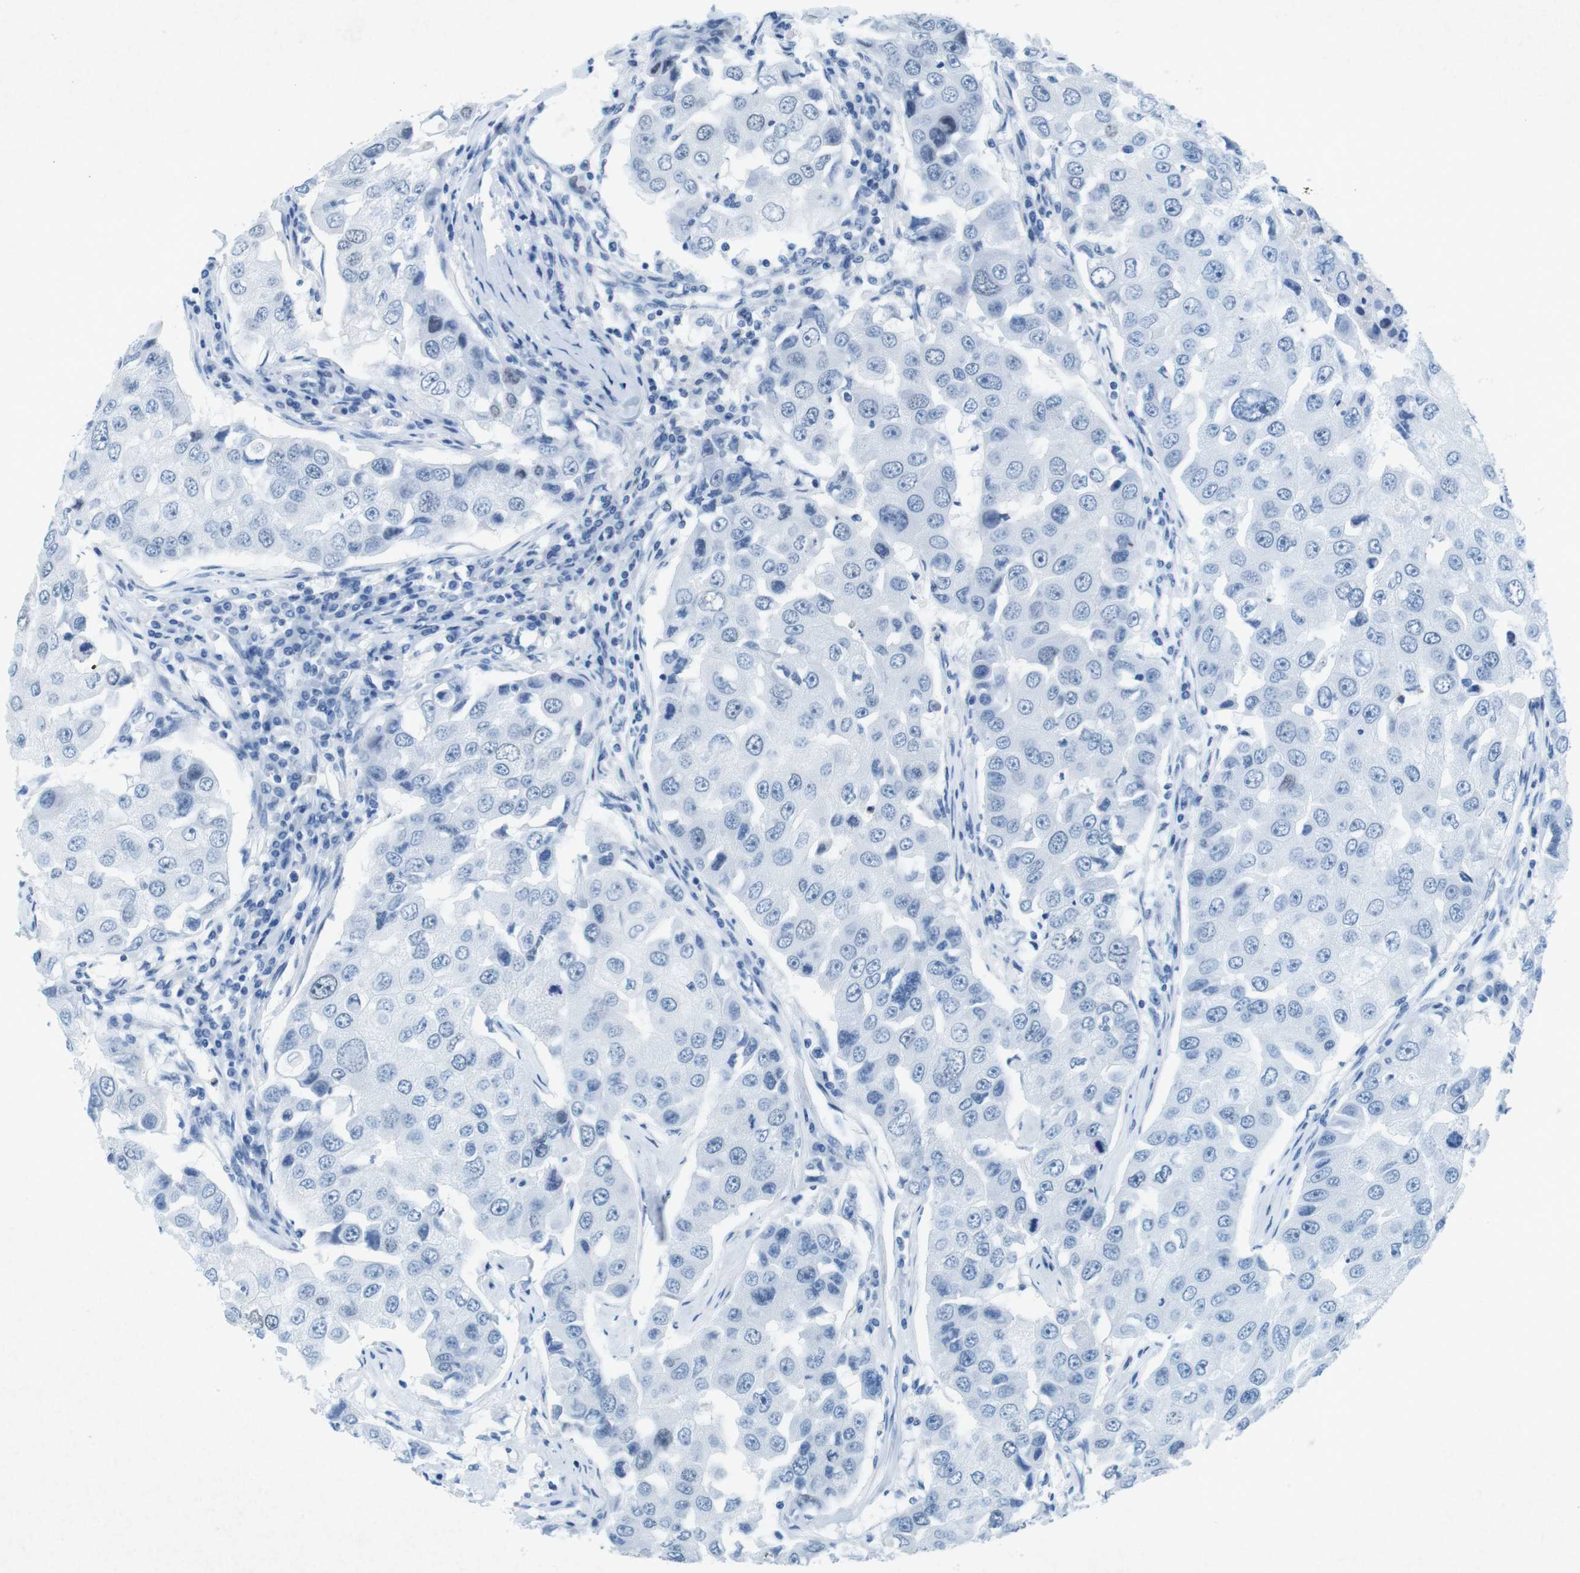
{"staining": {"intensity": "negative", "quantity": "none", "location": "none"}, "tissue": "breast cancer", "cell_type": "Tumor cells", "image_type": "cancer", "snomed": [{"axis": "morphology", "description": "Duct carcinoma"}, {"axis": "topography", "description": "Breast"}], "caption": "A photomicrograph of human invasive ductal carcinoma (breast) is negative for staining in tumor cells. (DAB IHC, high magnification).", "gene": "CTAG1B", "patient": {"sex": "female", "age": 27}}